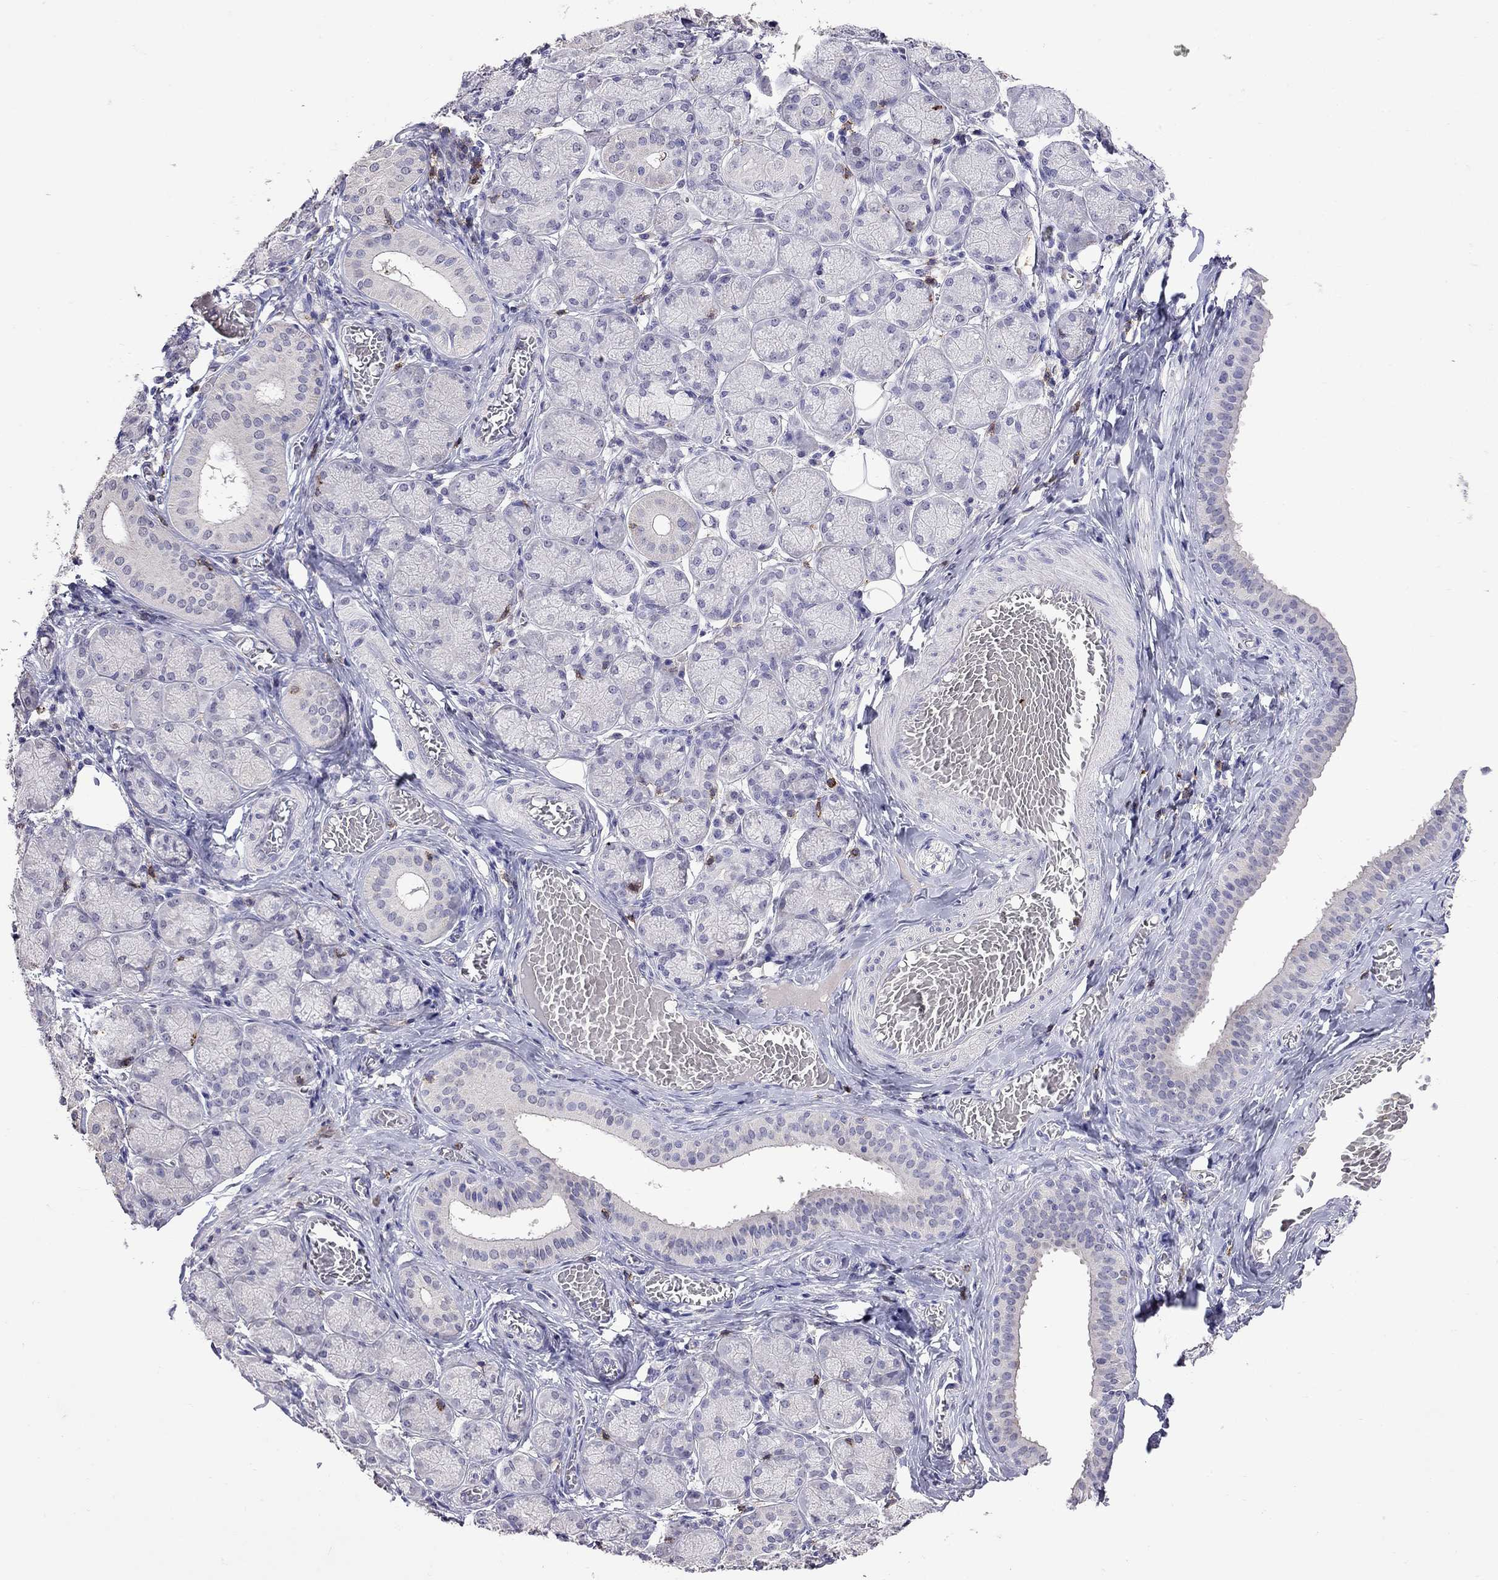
{"staining": {"intensity": "negative", "quantity": "none", "location": "none"}, "tissue": "salivary gland", "cell_type": "Glandular cells", "image_type": "normal", "snomed": [{"axis": "morphology", "description": "Normal tissue, NOS"}, {"axis": "topography", "description": "Salivary gland"}, {"axis": "topography", "description": "Peripheral nerve tissue"}], "caption": "The IHC image has no significant staining in glandular cells of salivary gland.", "gene": "CD8B", "patient": {"sex": "female", "age": 24}}